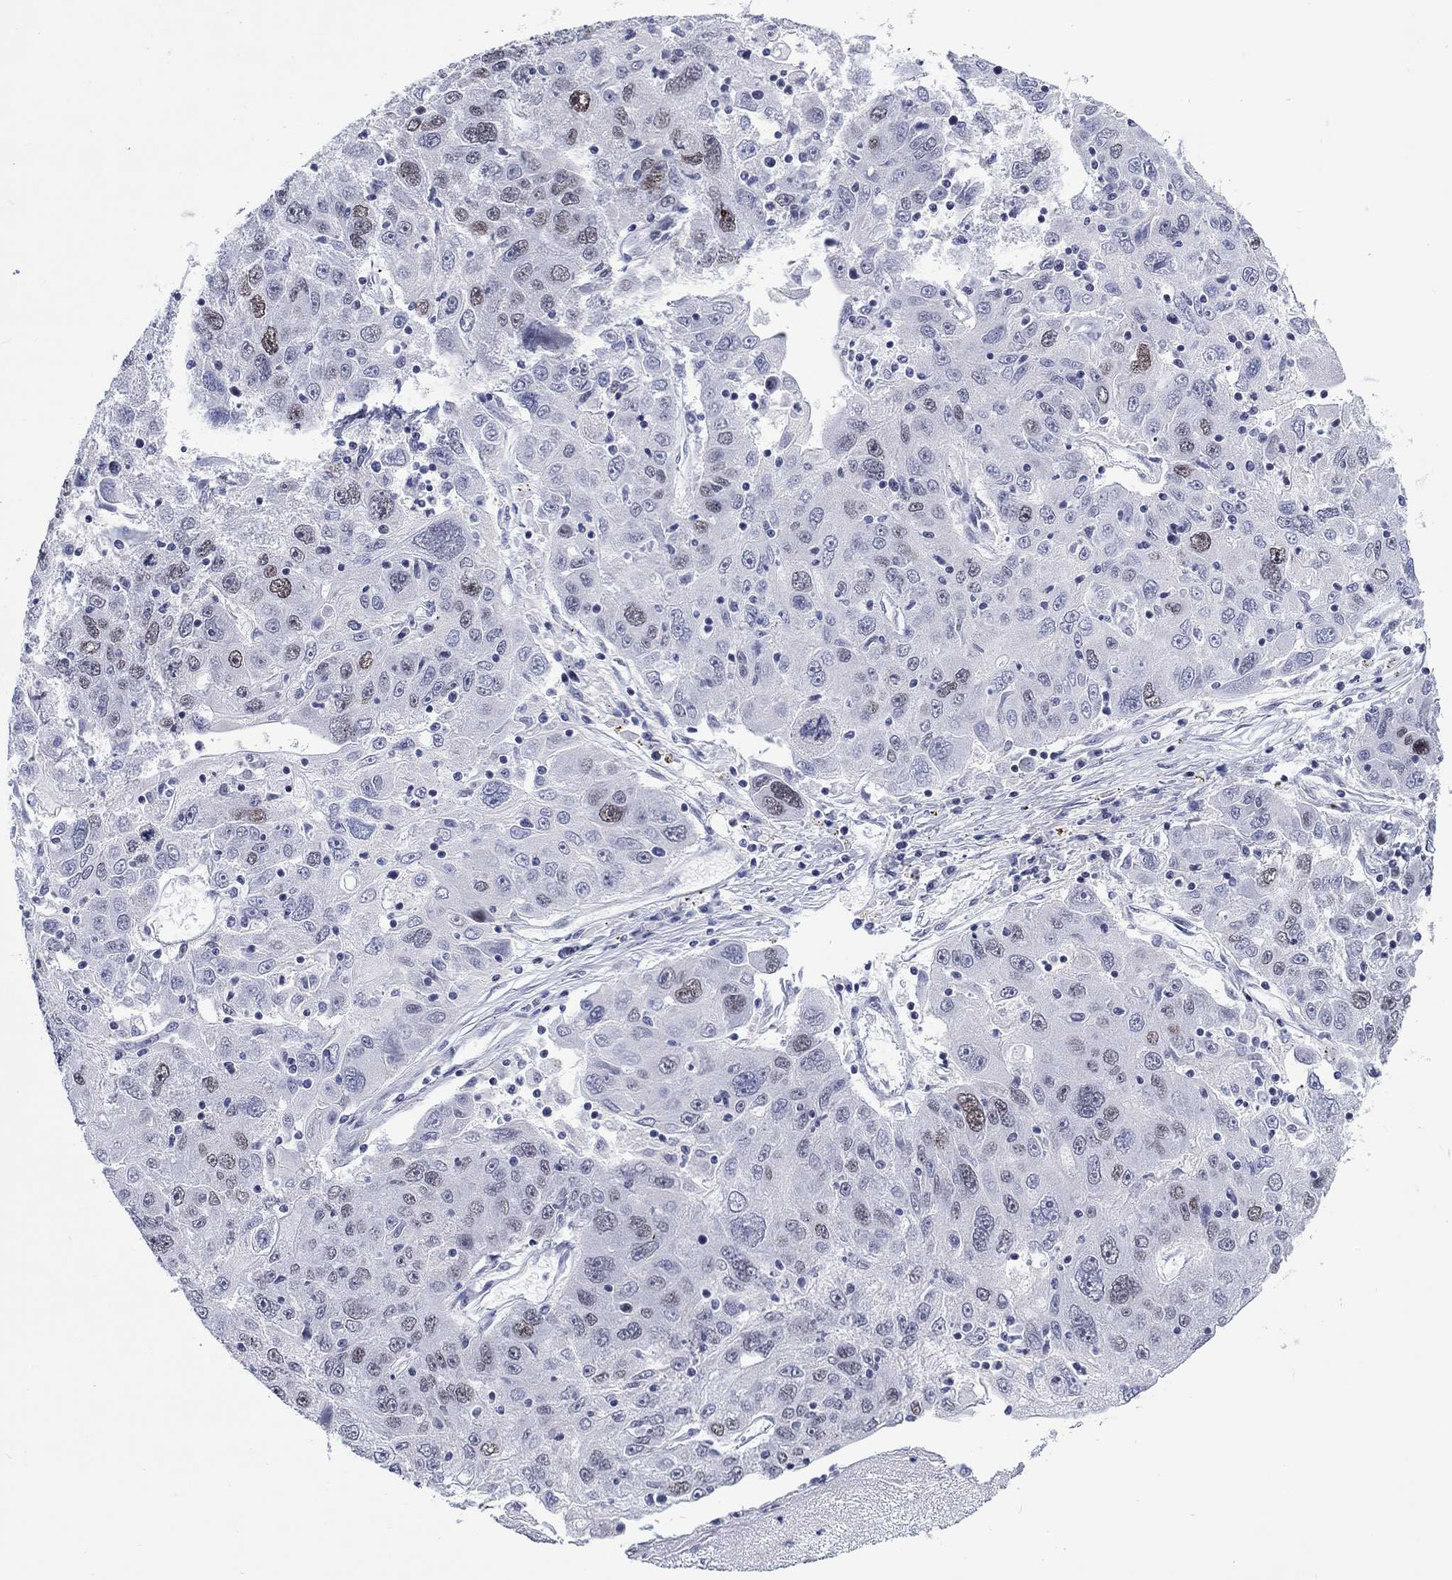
{"staining": {"intensity": "moderate", "quantity": "<25%", "location": "nuclear"}, "tissue": "stomach cancer", "cell_type": "Tumor cells", "image_type": "cancer", "snomed": [{"axis": "morphology", "description": "Adenocarcinoma, NOS"}, {"axis": "topography", "description": "Stomach"}], "caption": "Brown immunohistochemical staining in stomach adenocarcinoma displays moderate nuclear expression in approximately <25% of tumor cells.", "gene": "CDCA2", "patient": {"sex": "male", "age": 56}}